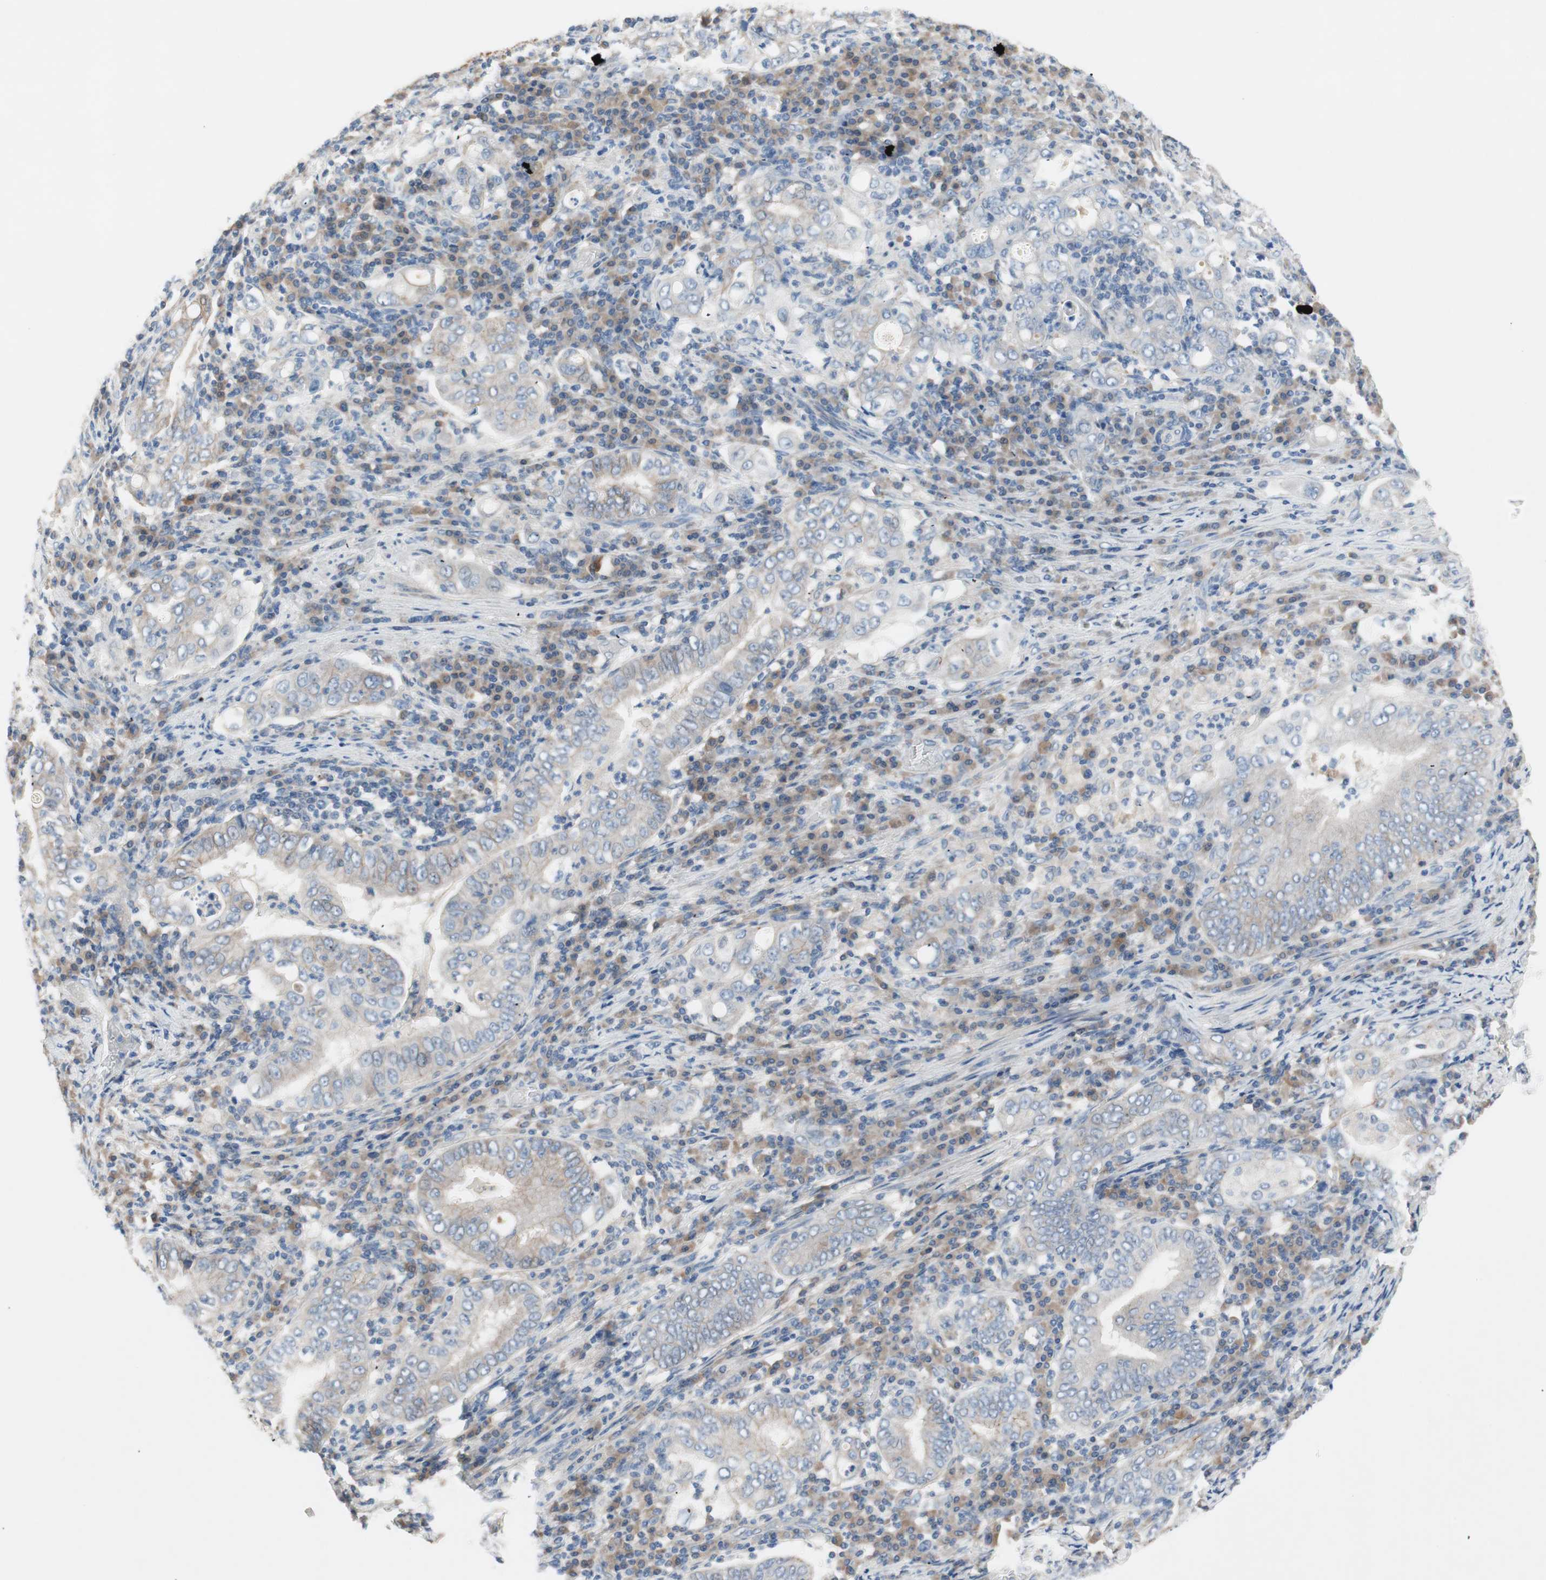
{"staining": {"intensity": "weak", "quantity": "25%-75%", "location": "cytoplasmic/membranous"}, "tissue": "stomach cancer", "cell_type": "Tumor cells", "image_type": "cancer", "snomed": [{"axis": "morphology", "description": "Normal tissue, NOS"}, {"axis": "morphology", "description": "Adenocarcinoma, NOS"}, {"axis": "topography", "description": "Esophagus"}, {"axis": "topography", "description": "Stomach, upper"}, {"axis": "topography", "description": "Peripheral nerve tissue"}], "caption": "A high-resolution image shows IHC staining of stomach cancer (adenocarcinoma), which reveals weak cytoplasmic/membranous positivity in approximately 25%-75% of tumor cells.", "gene": "GLUL", "patient": {"sex": "male", "age": 62}}